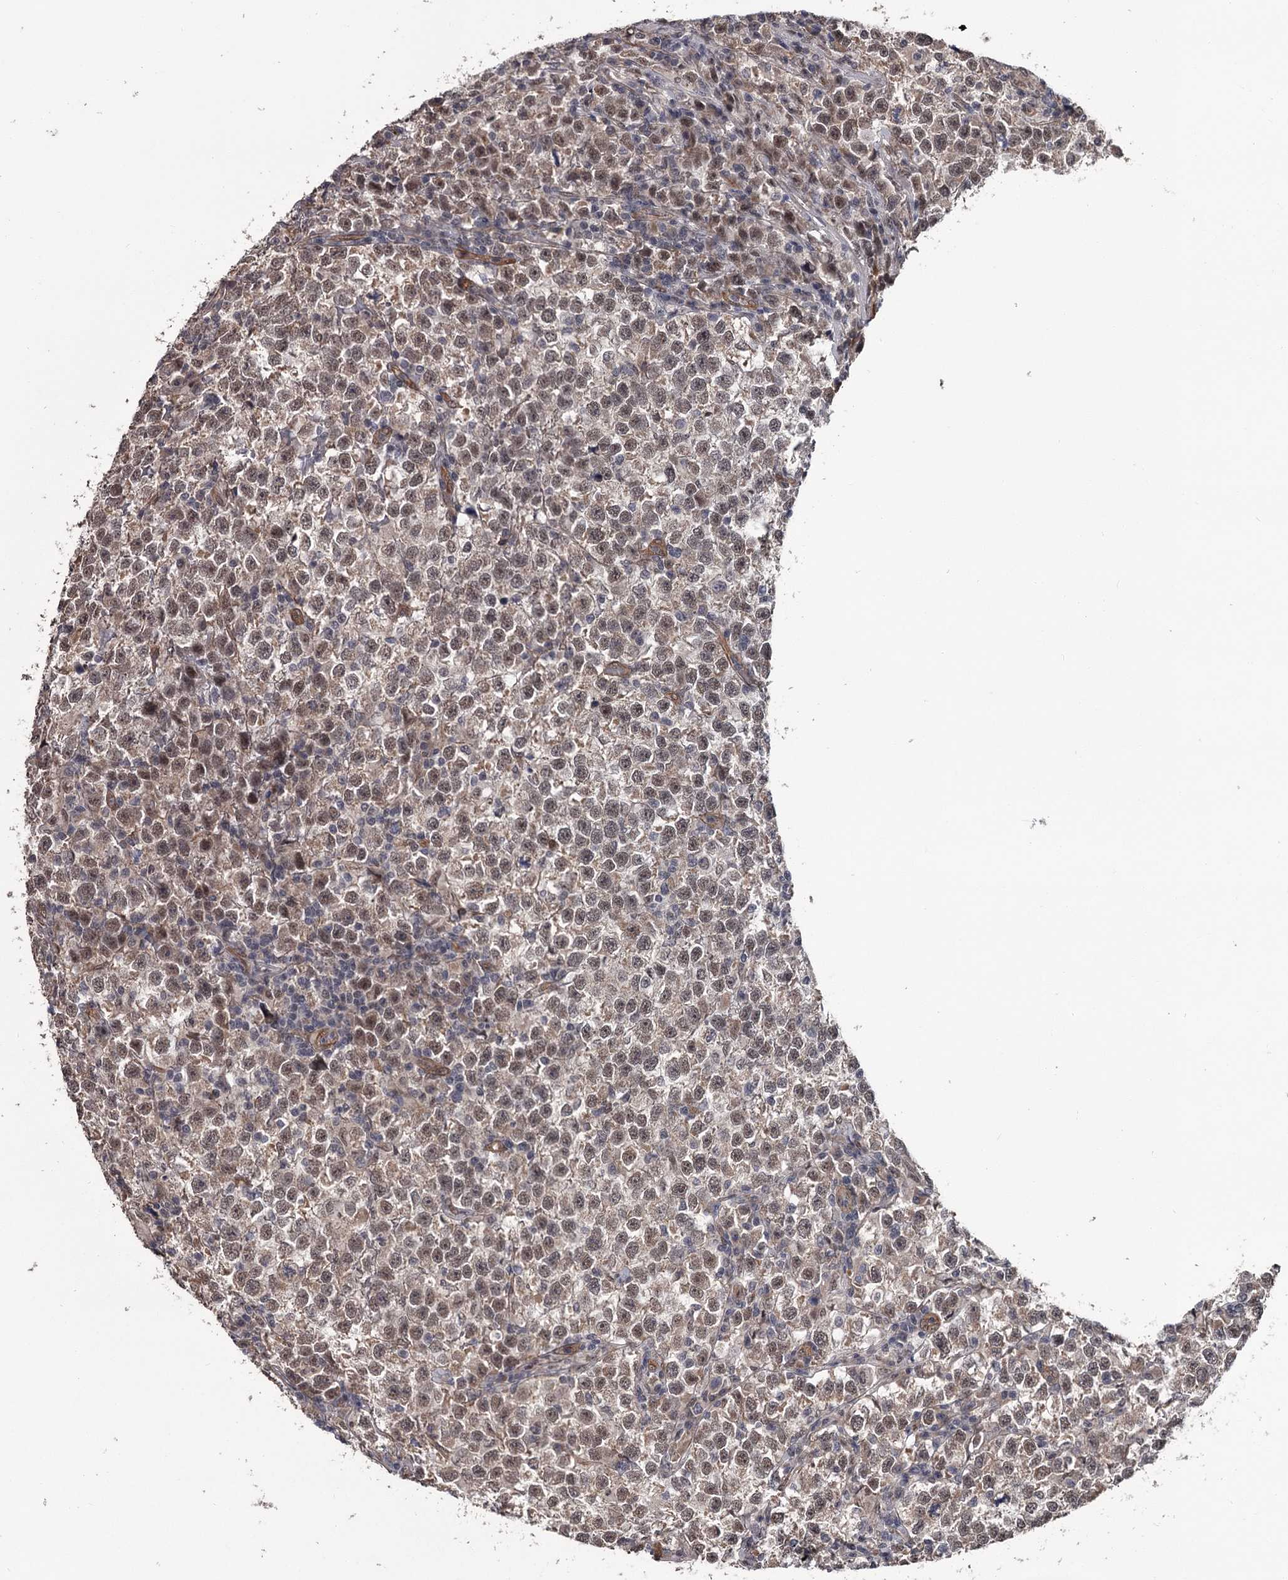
{"staining": {"intensity": "moderate", "quantity": ">75%", "location": "nuclear"}, "tissue": "testis cancer", "cell_type": "Tumor cells", "image_type": "cancer", "snomed": [{"axis": "morphology", "description": "Normal tissue, NOS"}, {"axis": "morphology", "description": "Seminoma, NOS"}, {"axis": "topography", "description": "Testis"}], "caption": "A photomicrograph of testis cancer (seminoma) stained for a protein demonstrates moderate nuclear brown staining in tumor cells.", "gene": "CDC42EP2", "patient": {"sex": "male", "age": 43}}